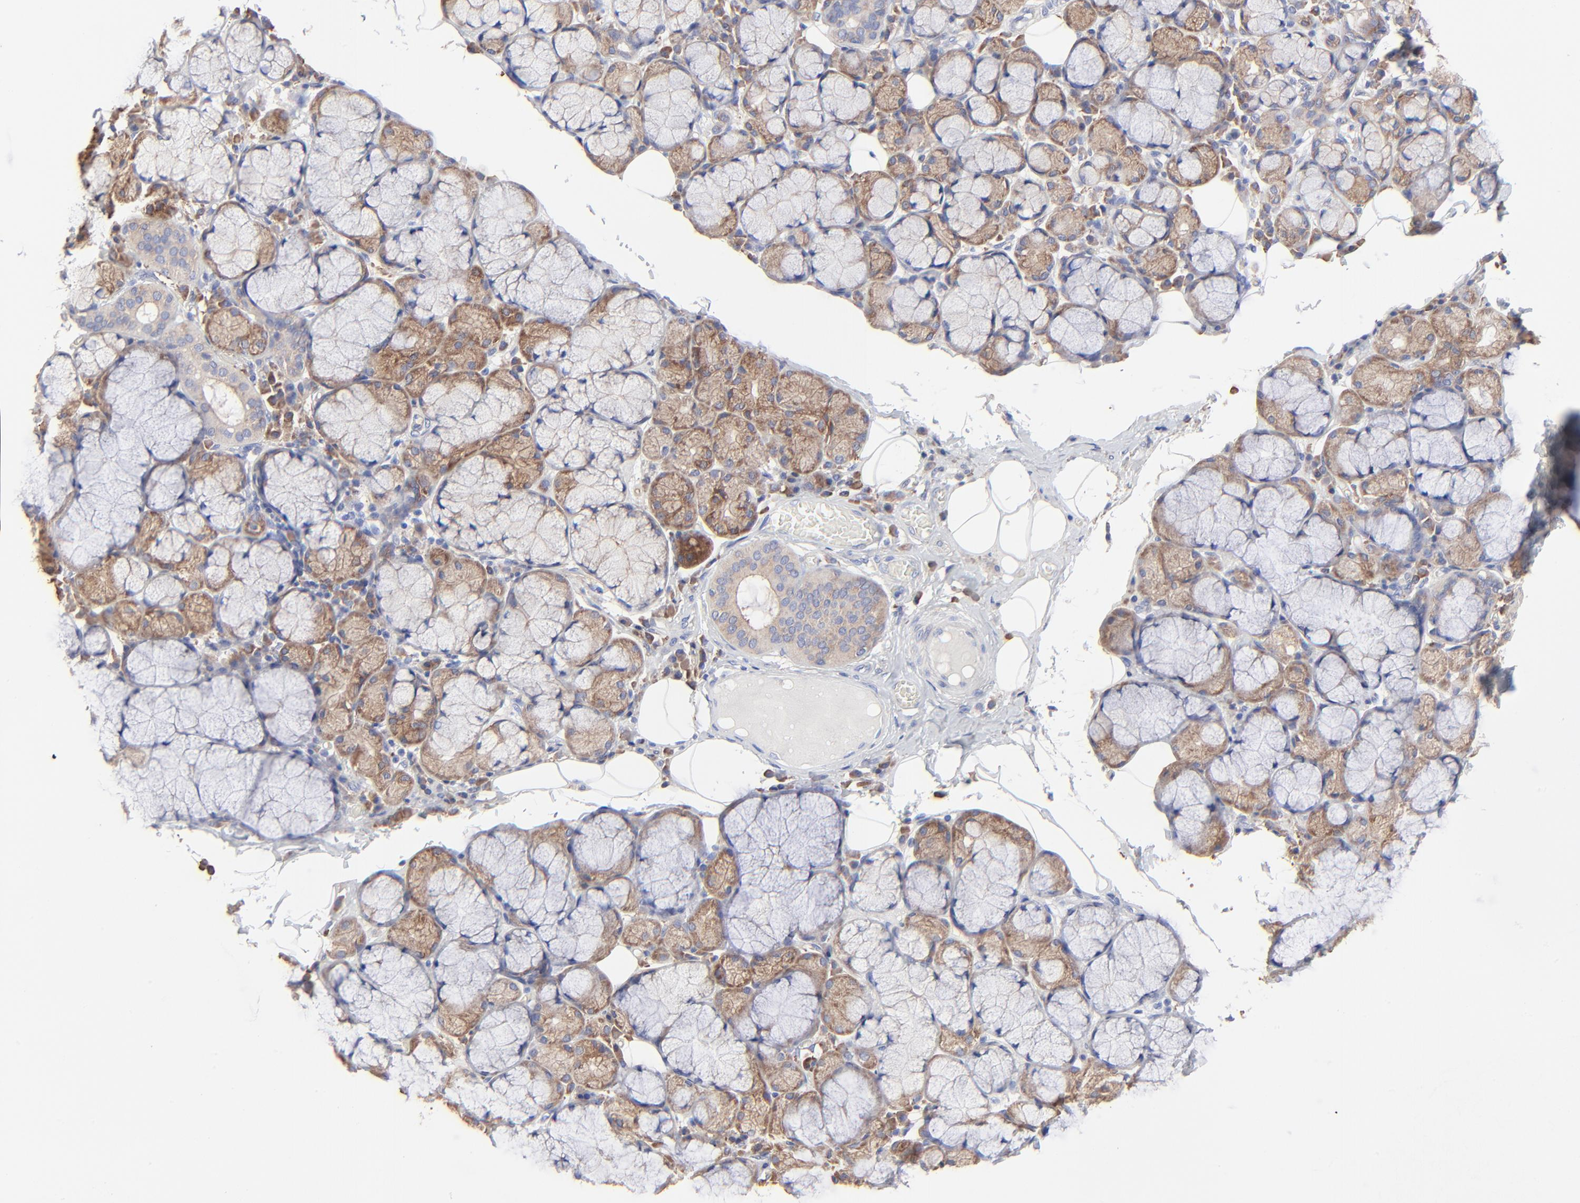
{"staining": {"intensity": "moderate", "quantity": ">75%", "location": "cytoplasmic/membranous"}, "tissue": "salivary gland", "cell_type": "Glandular cells", "image_type": "normal", "snomed": [{"axis": "morphology", "description": "Normal tissue, NOS"}, {"axis": "topography", "description": "Skeletal muscle"}, {"axis": "topography", "description": "Oral tissue"}, {"axis": "topography", "description": "Salivary gland"}, {"axis": "topography", "description": "Peripheral nerve tissue"}], "caption": "Normal salivary gland displays moderate cytoplasmic/membranous expression in approximately >75% of glandular cells, visualized by immunohistochemistry. (Brightfield microscopy of DAB IHC at high magnification).", "gene": "PPFIBP2", "patient": {"sex": "male", "age": 54}}